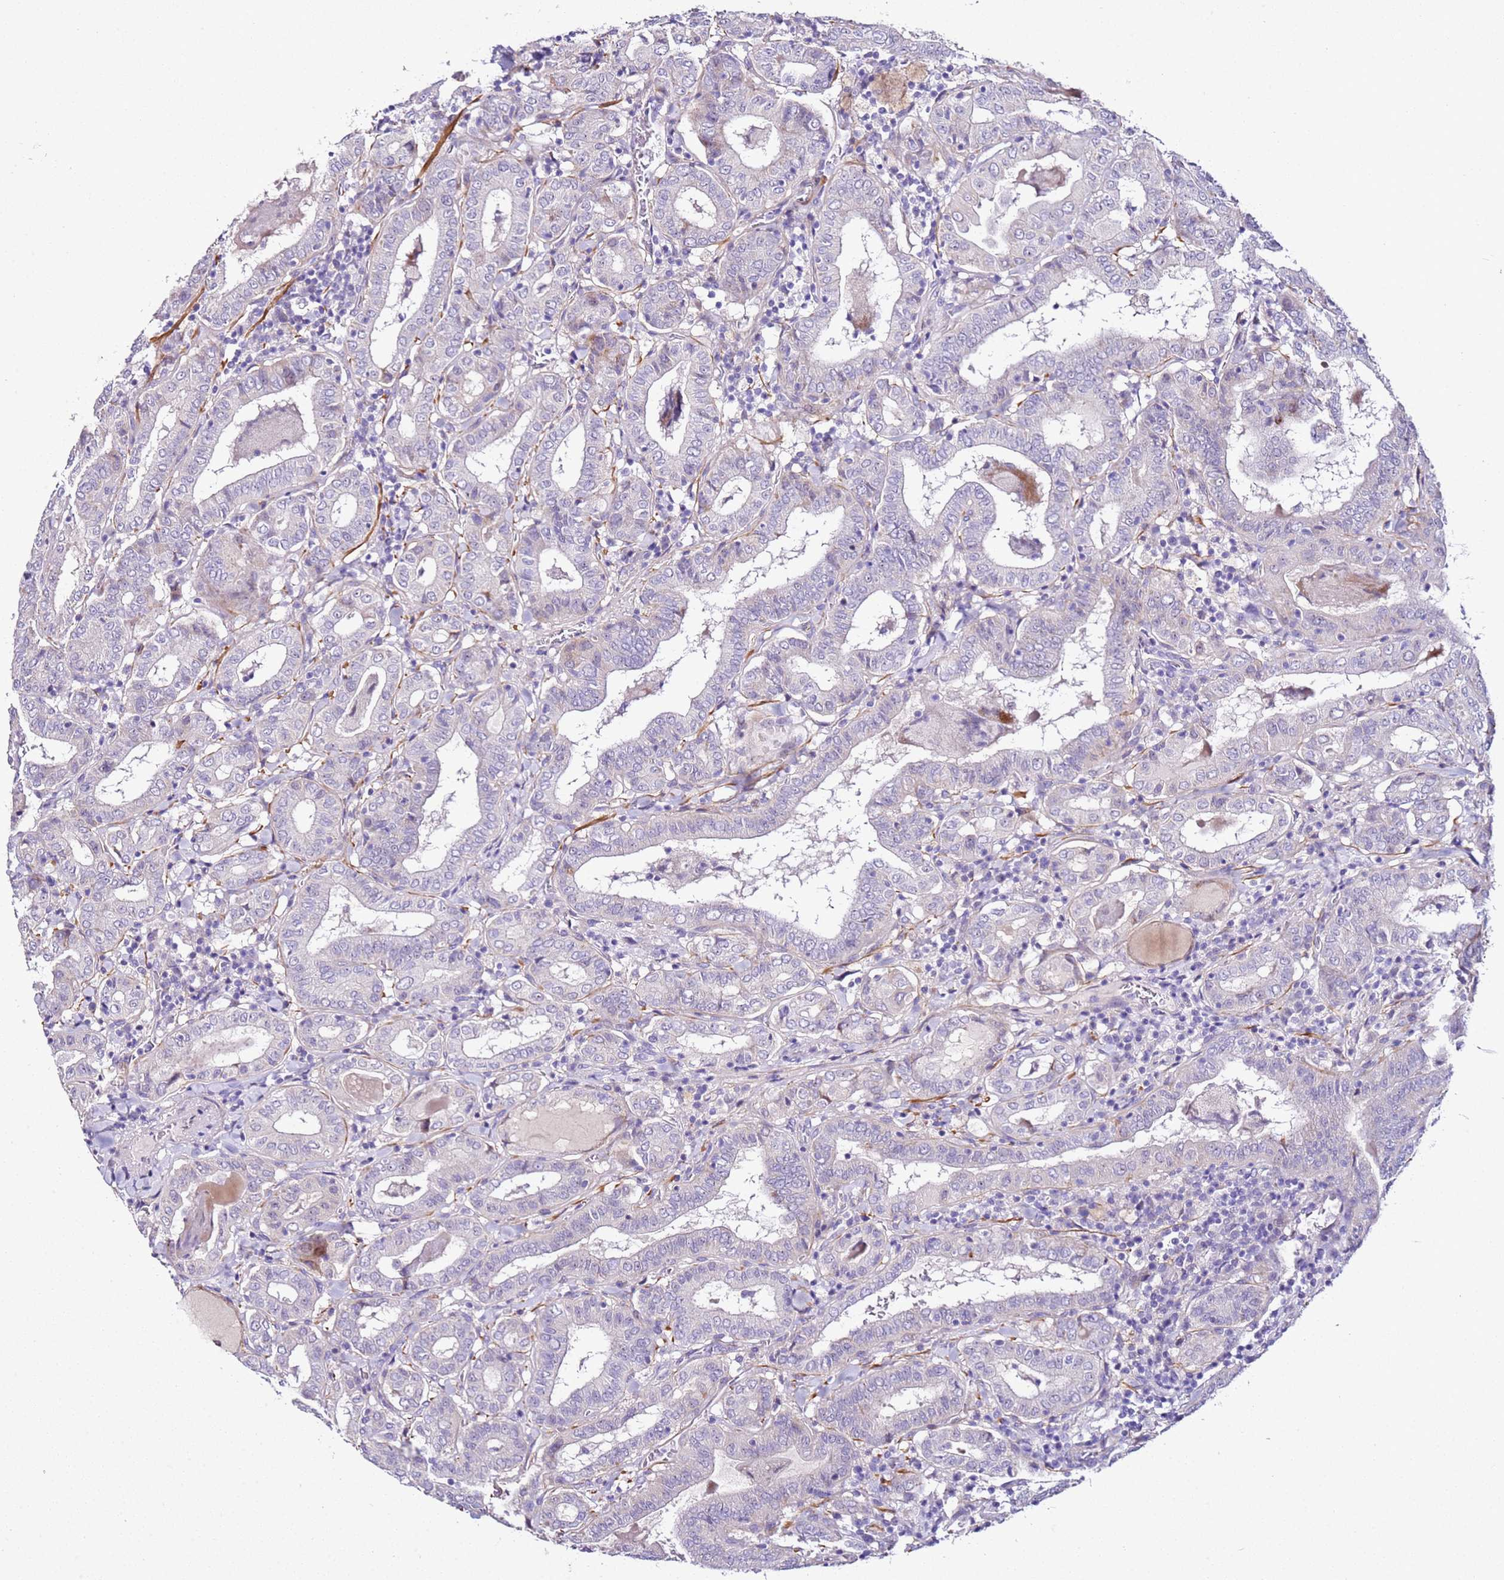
{"staining": {"intensity": "negative", "quantity": "none", "location": "none"}, "tissue": "thyroid cancer", "cell_type": "Tumor cells", "image_type": "cancer", "snomed": [{"axis": "morphology", "description": "Papillary adenocarcinoma, NOS"}, {"axis": "topography", "description": "Thyroid gland"}], "caption": "The histopathology image exhibits no staining of tumor cells in thyroid papillary adenocarcinoma. The staining was performed using DAB (3,3'-diaminobenzidine) to visualize the protein expression in brown, while the nuclei were stained in blue with hematoxylin (Magnification: 20x).", "gene": "HGD", "patient": {"sex": "female", "age": 72}}